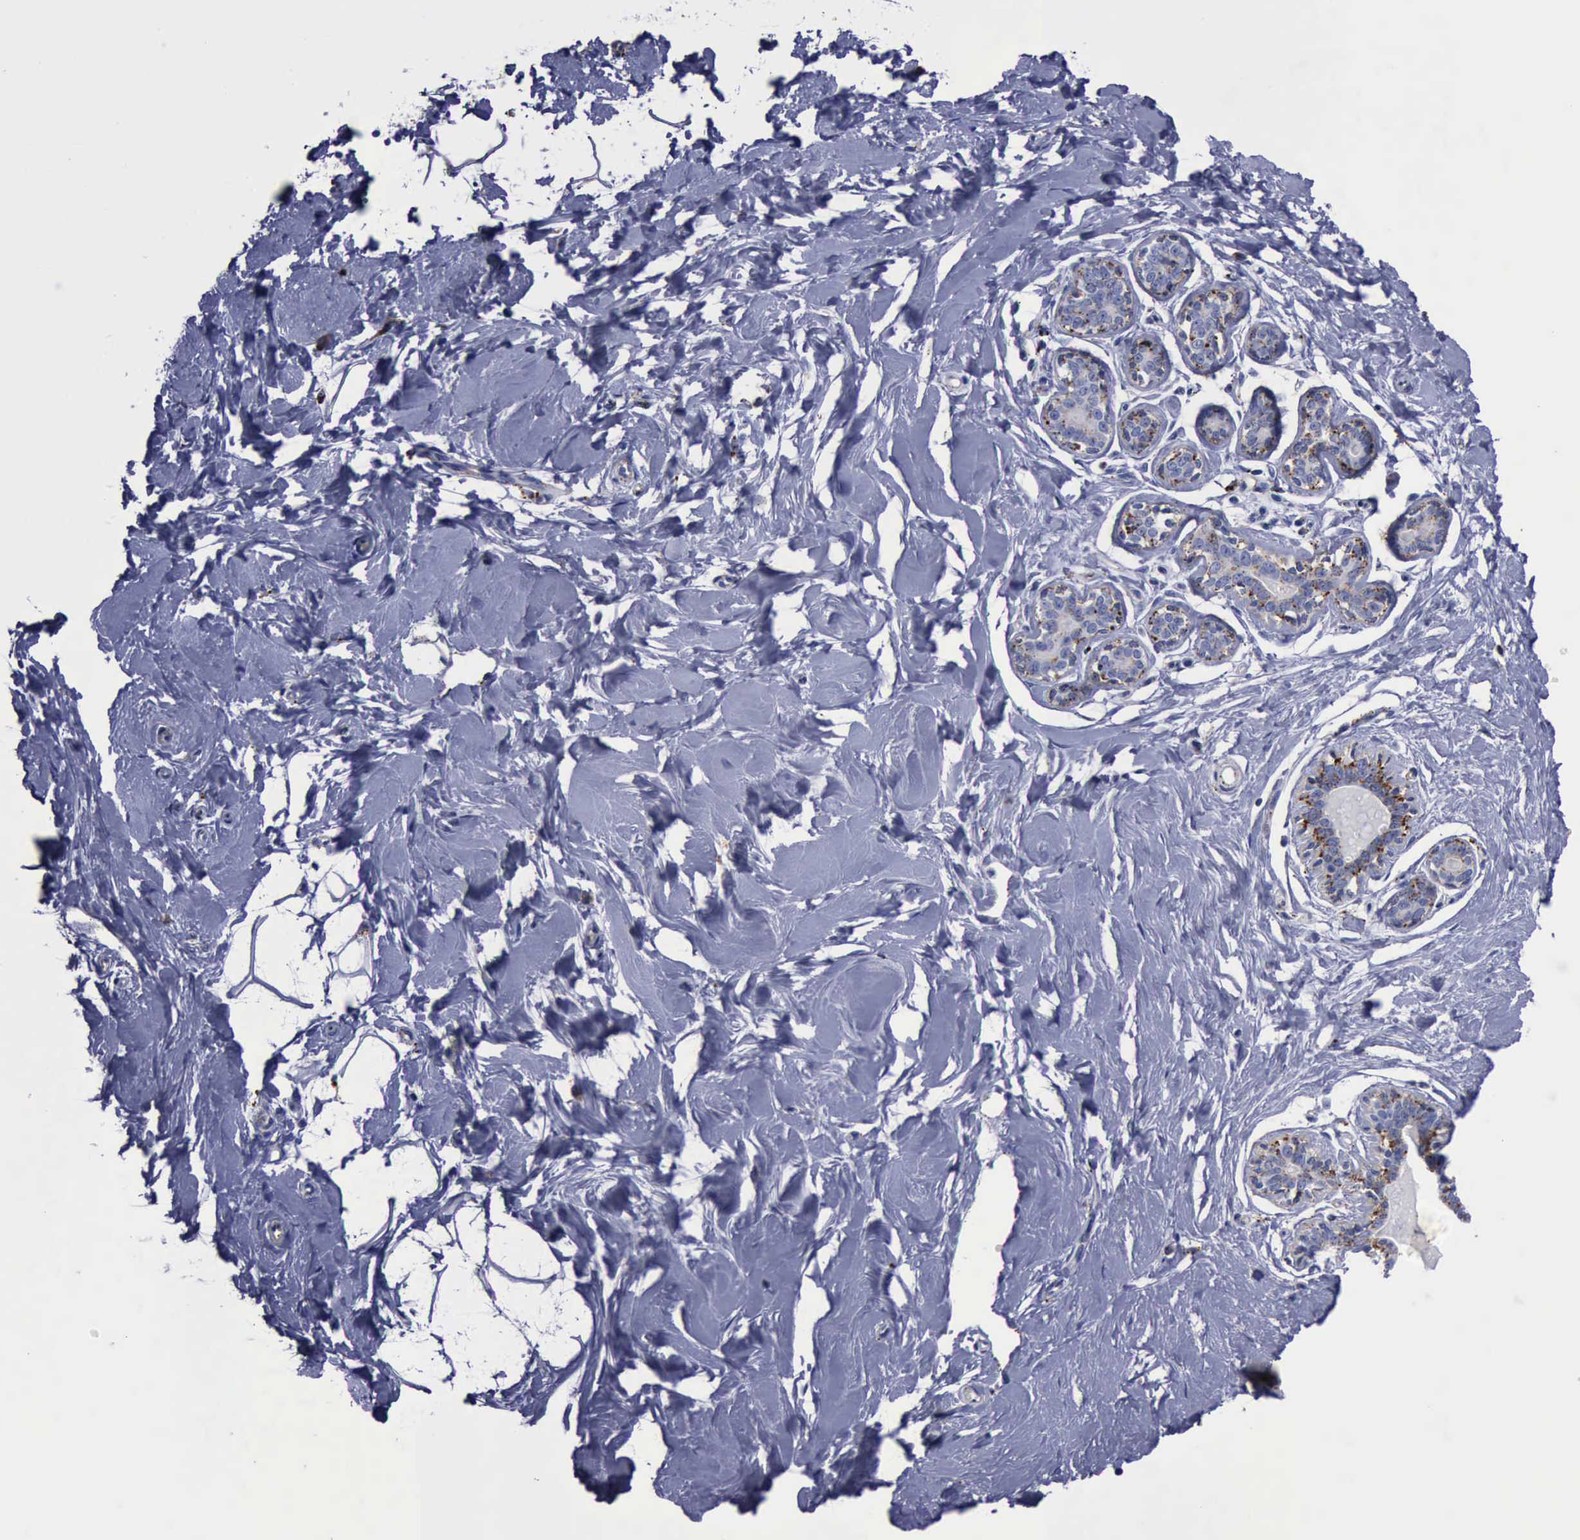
{"staining": {"intensity": "negative", "quantity": "none", "location": "none"}, "tissue": "breast", "cell_type": "Adipocytes", "image_type": "normal", "snomed": [{"axis": "morphology", "description": "Normal tissue, NOS"}, {"axis": "topography", "description": "Breast"}], "caption": "Immunohistochemistry histopathology image of benign human breast stained for a protein (brown), which exhibits no expression in adipocytes.", "gene": "CTSD", "patient": {"sex": "female", "age": 23}}